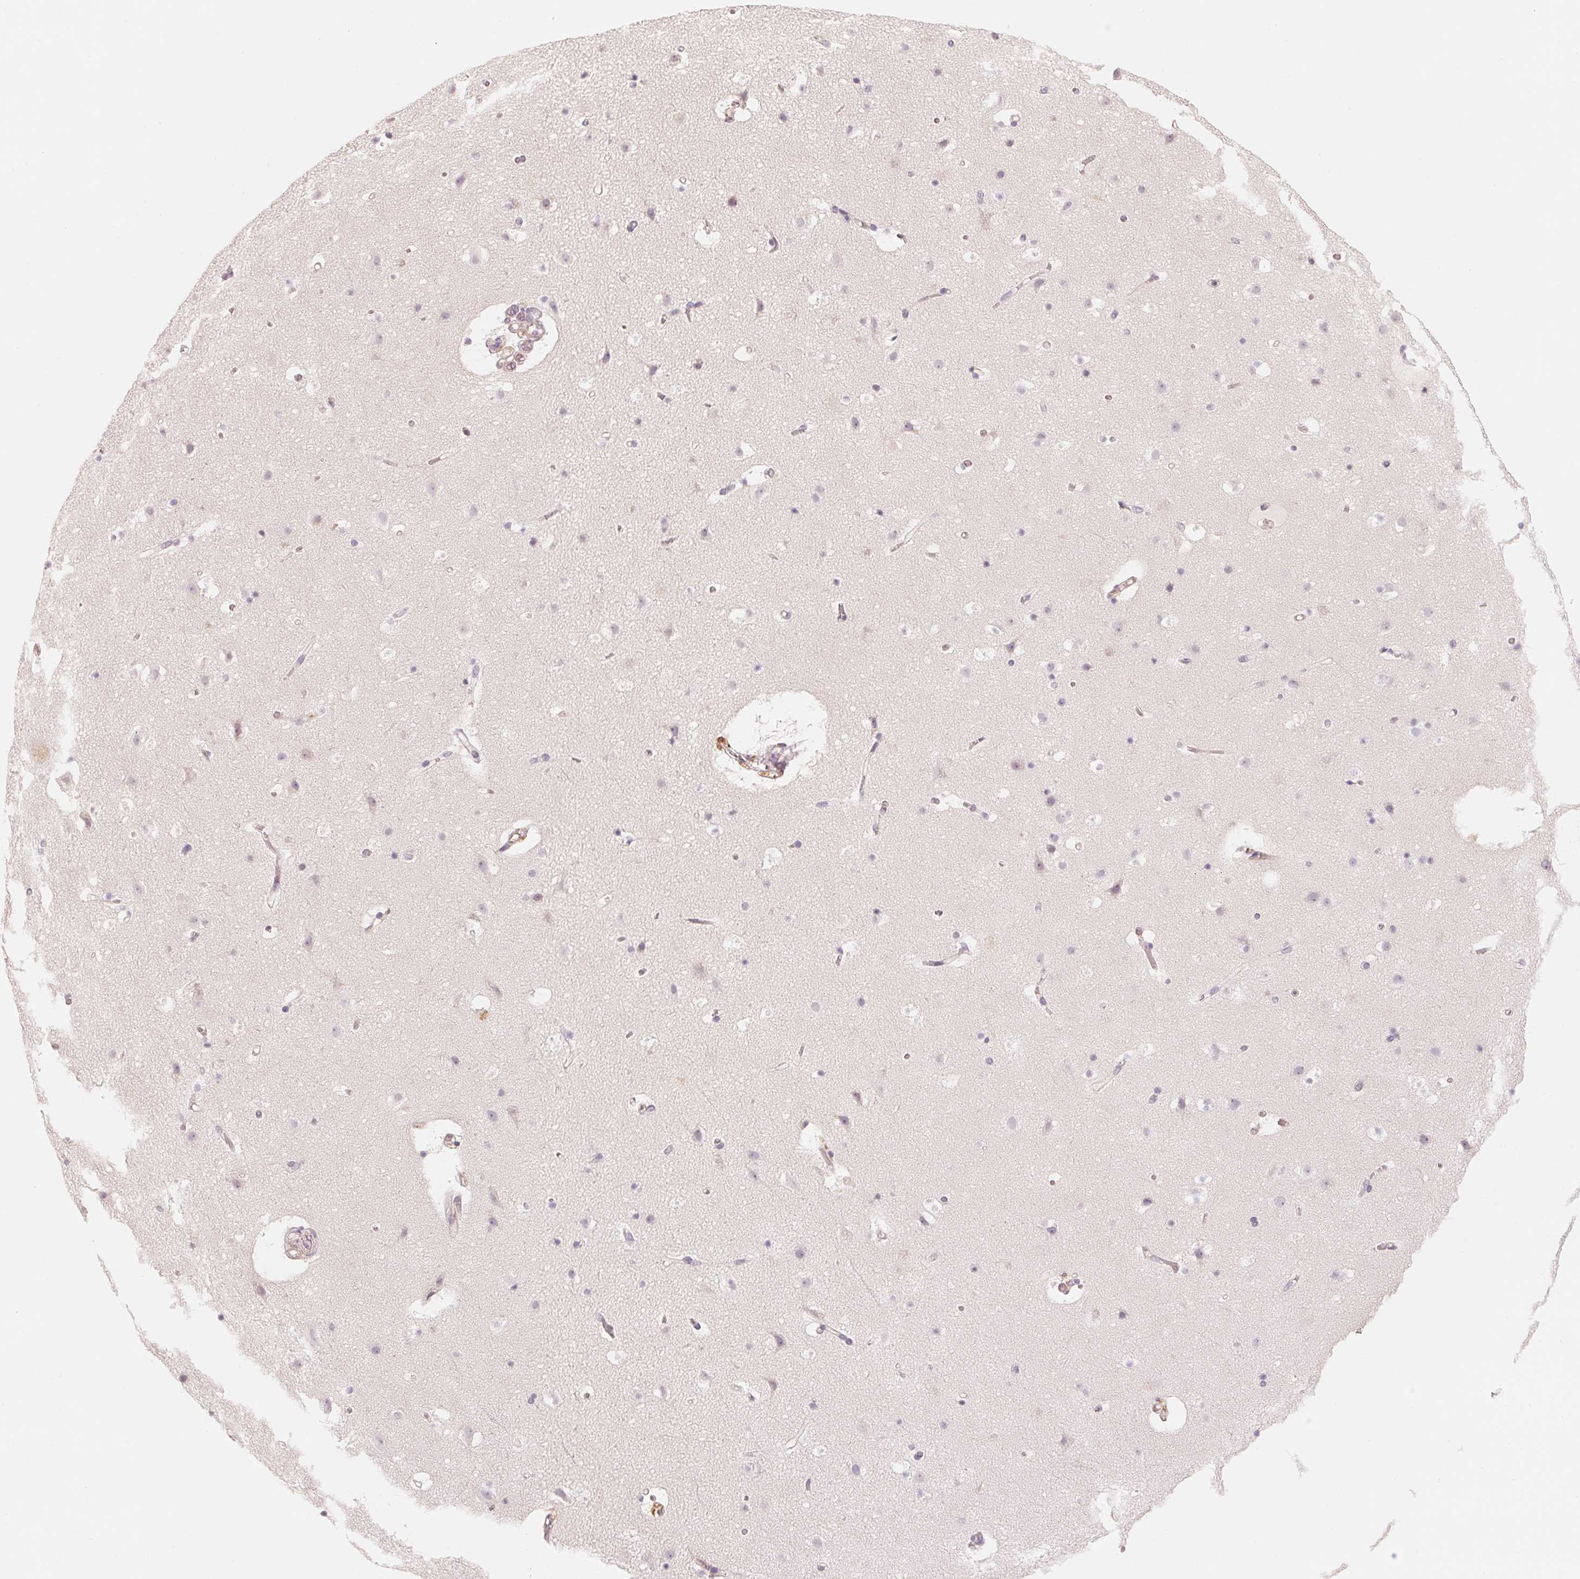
{"staining": {"intensity": "negative", "quantity": "none", "location": "none"}, "tissue": "cerebral cortex", "cell_type": "Endothelial cells", "image_type": "normal", "snomed": [{"axis": "morphology", "description": "Normal tissue, NOS"}, {"axis": "topography", "description": "Cerebral cortex"}], "caption": "Immunohistochemistry (IHC) image of benign human cerebral cortex stained for a protein (brown), which demonstrates no expression in endothelial cells.", "gene": "CFHR2", "patient": {"sex": "female", "age": 42}}